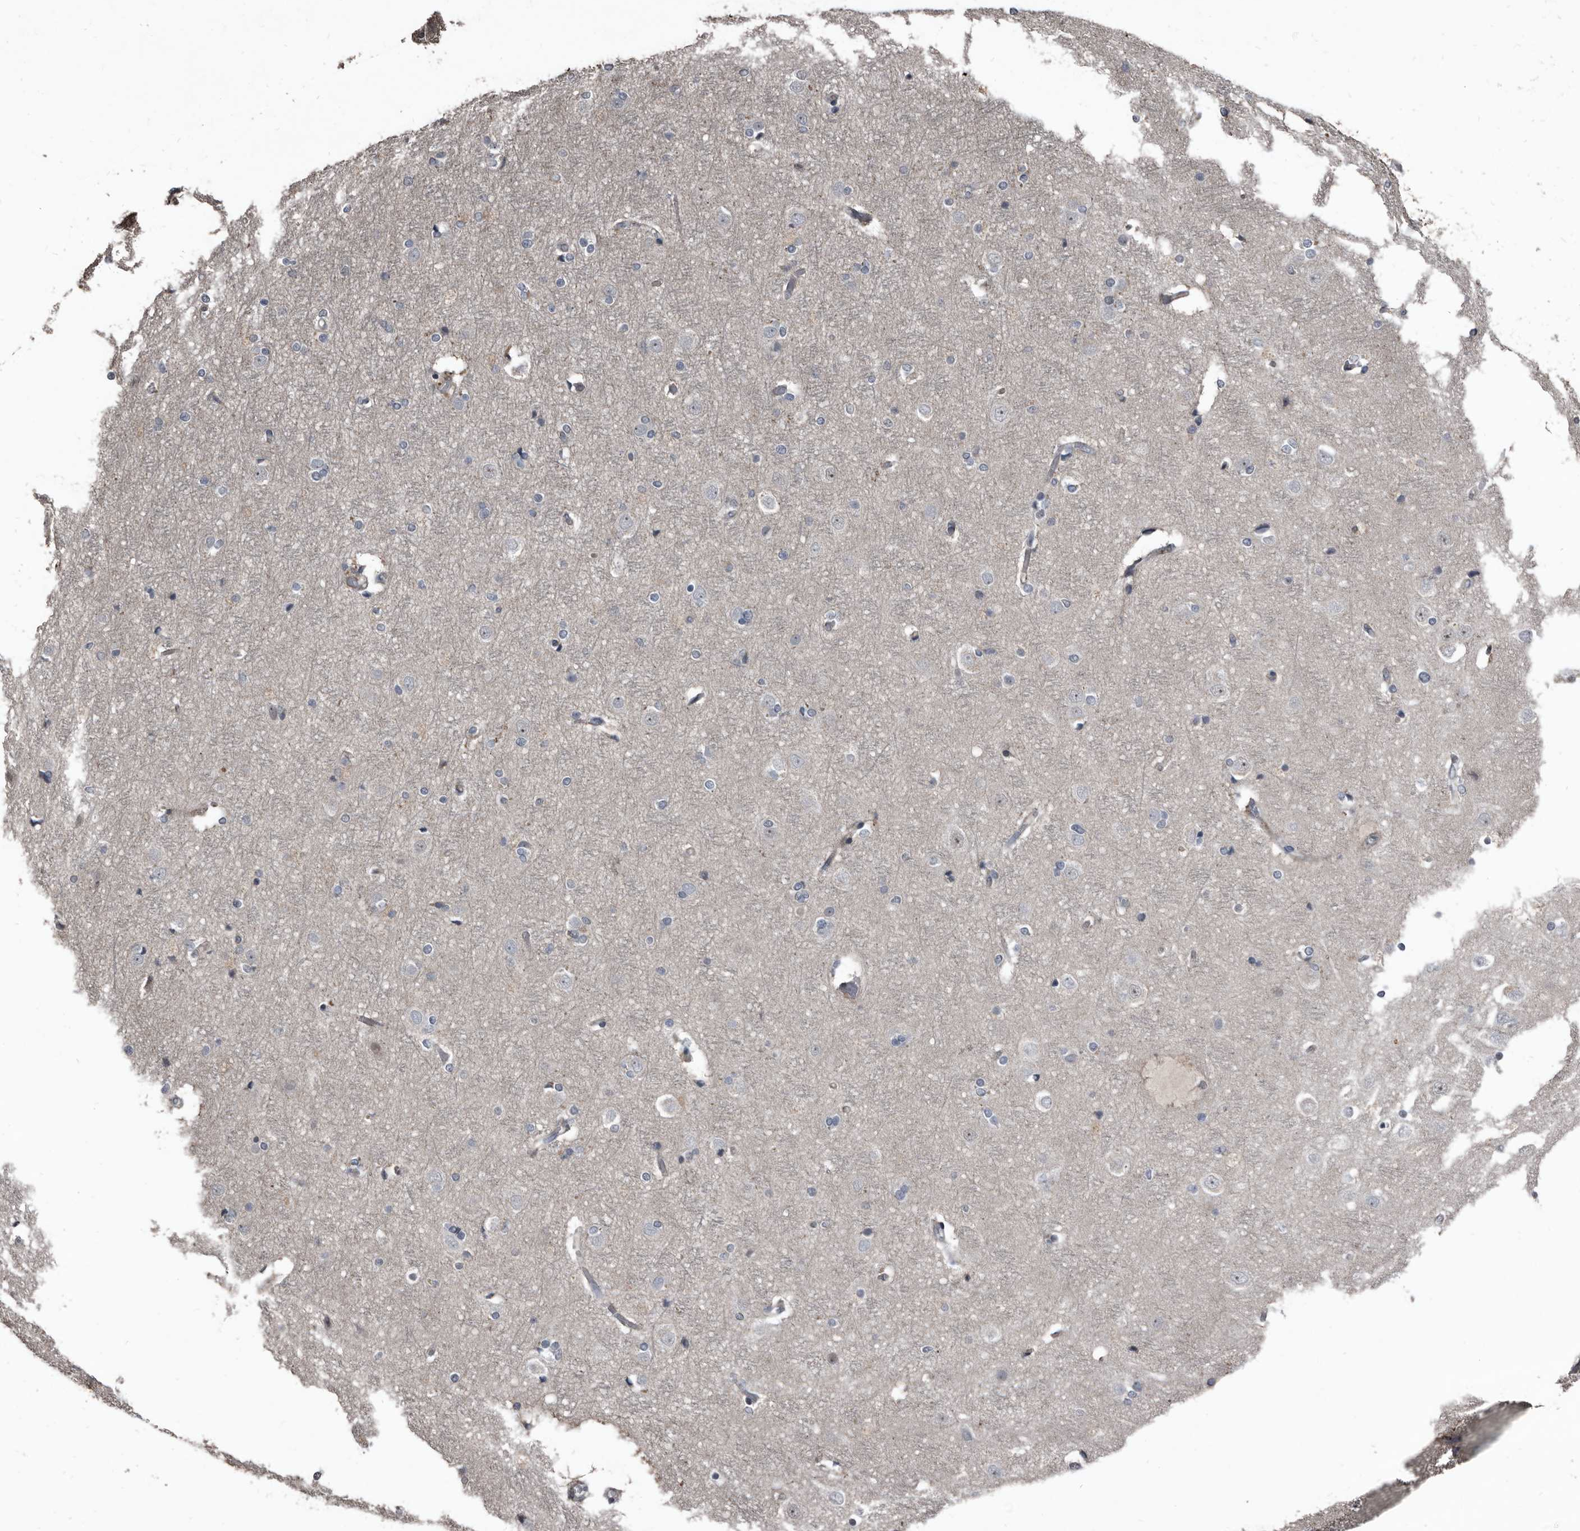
{"staining": {"intensity": "weak", "quantity": "25%-75%", "location": "cytoplasmic/membranous"}, "tissue": "cerebral cortex", "cell_type": "Endothelial cells", "image_type": "normal", "snomed": [{"axis": "morphology", "description": "Normal tissue, NOS"}, {"axis": "topography", "description": "Cerebral cortex"}], "caption": "Weak cytoplasmic/membranous expression for a protein is appreciated in approximately 25%-75% of endothelial cells of benign cerebral cortex using immunohistochemistry (IHC).", "gene": "DHPS", "patient": {"sex": "male", "age": 54}}